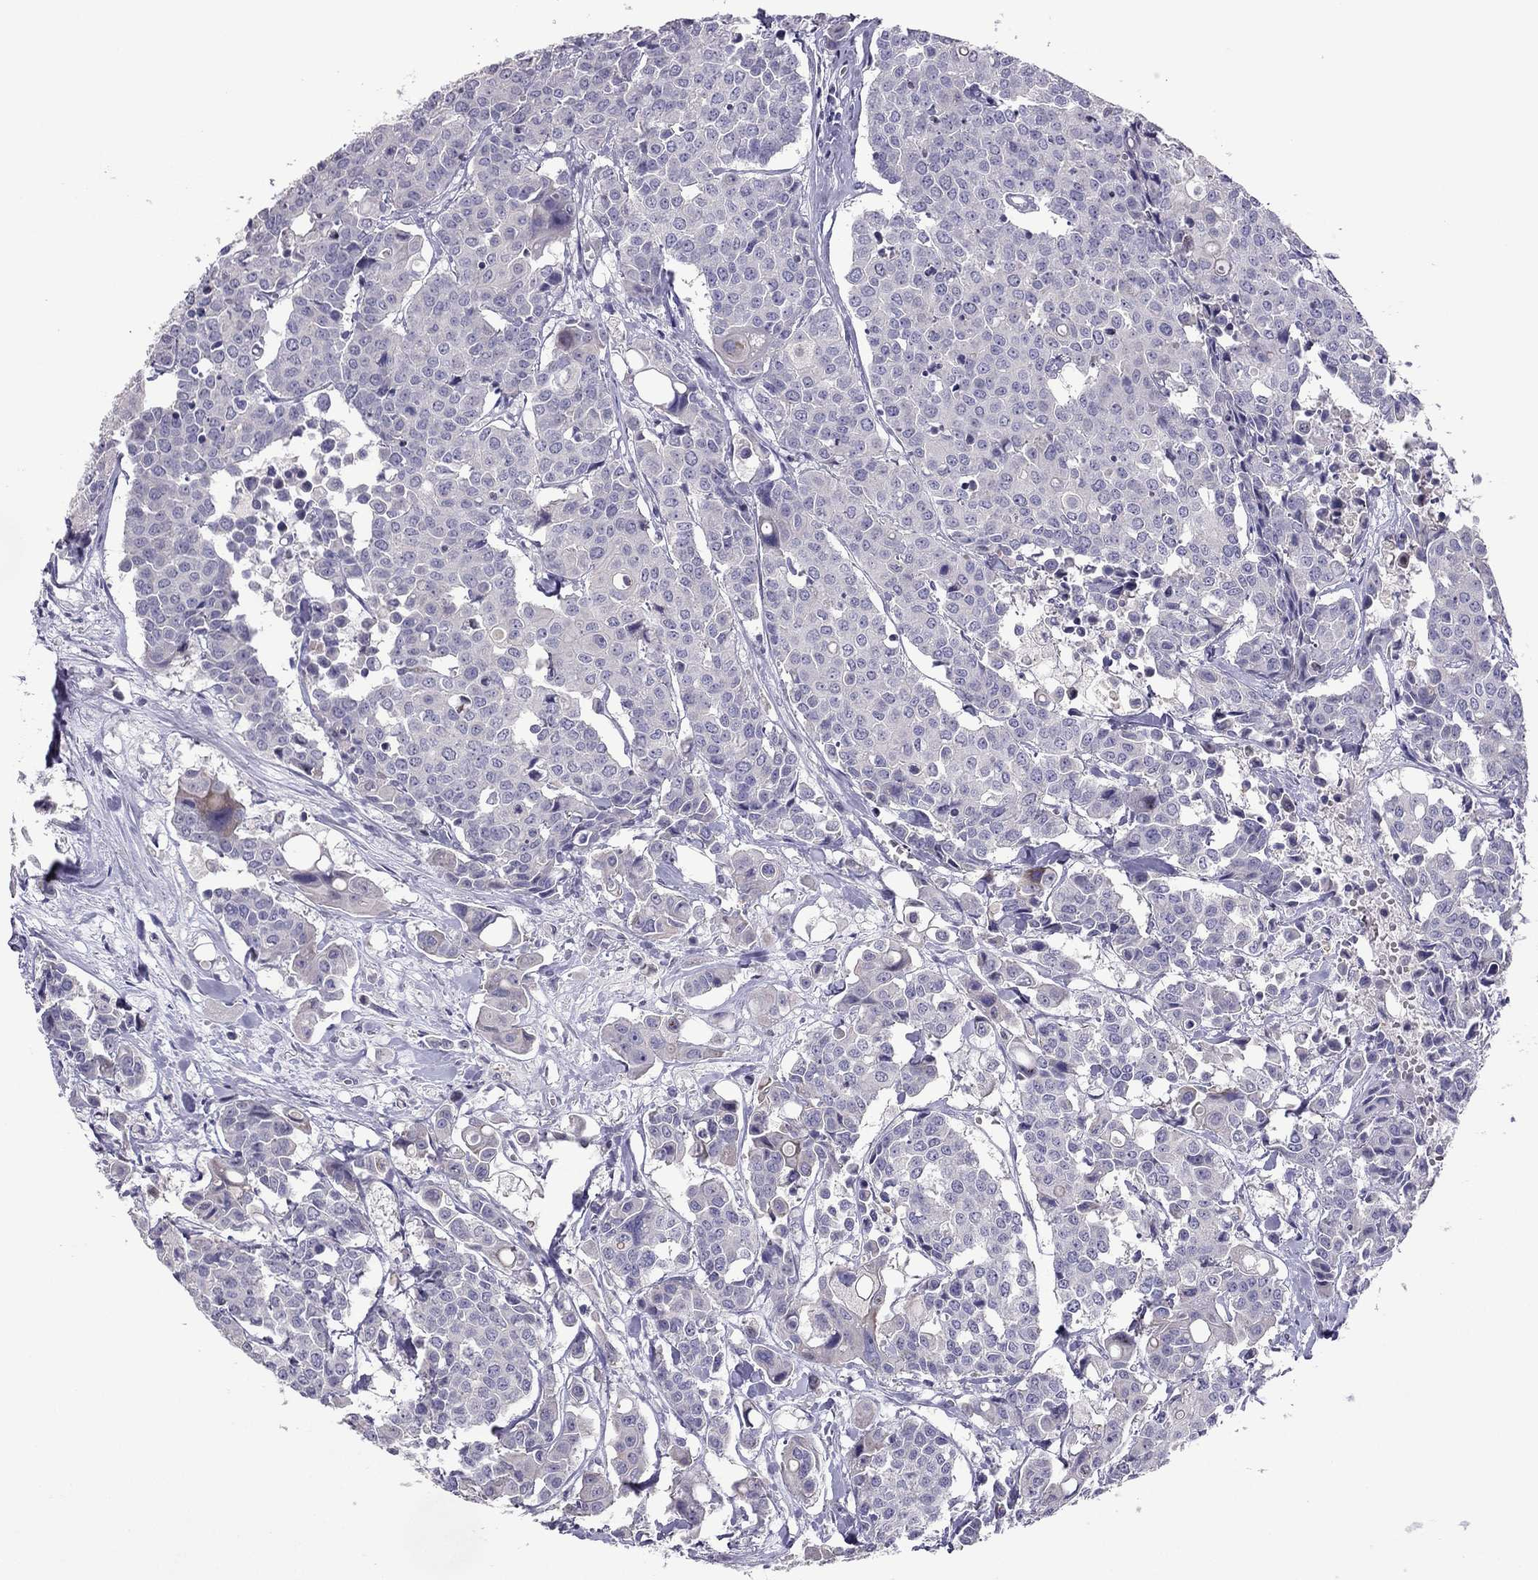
{"staining": {"intensity": "negative", "quantity": "none", "location": "none"}, "tissue": "carcinoid", "cell_type": "Tumor cells", "image_type": "cancer", "snomed": [{"axis": "morphology", "description": "Carcinoid, malignant, NOS"}, {"axis": "topography", "description": "Colon"}], "caption": "DAB immunohistochemical staining of carcinoid displays no significant staining in tumor cells.", "gene": "RGS8", "patient": {"sex": "male", "age": 81}}